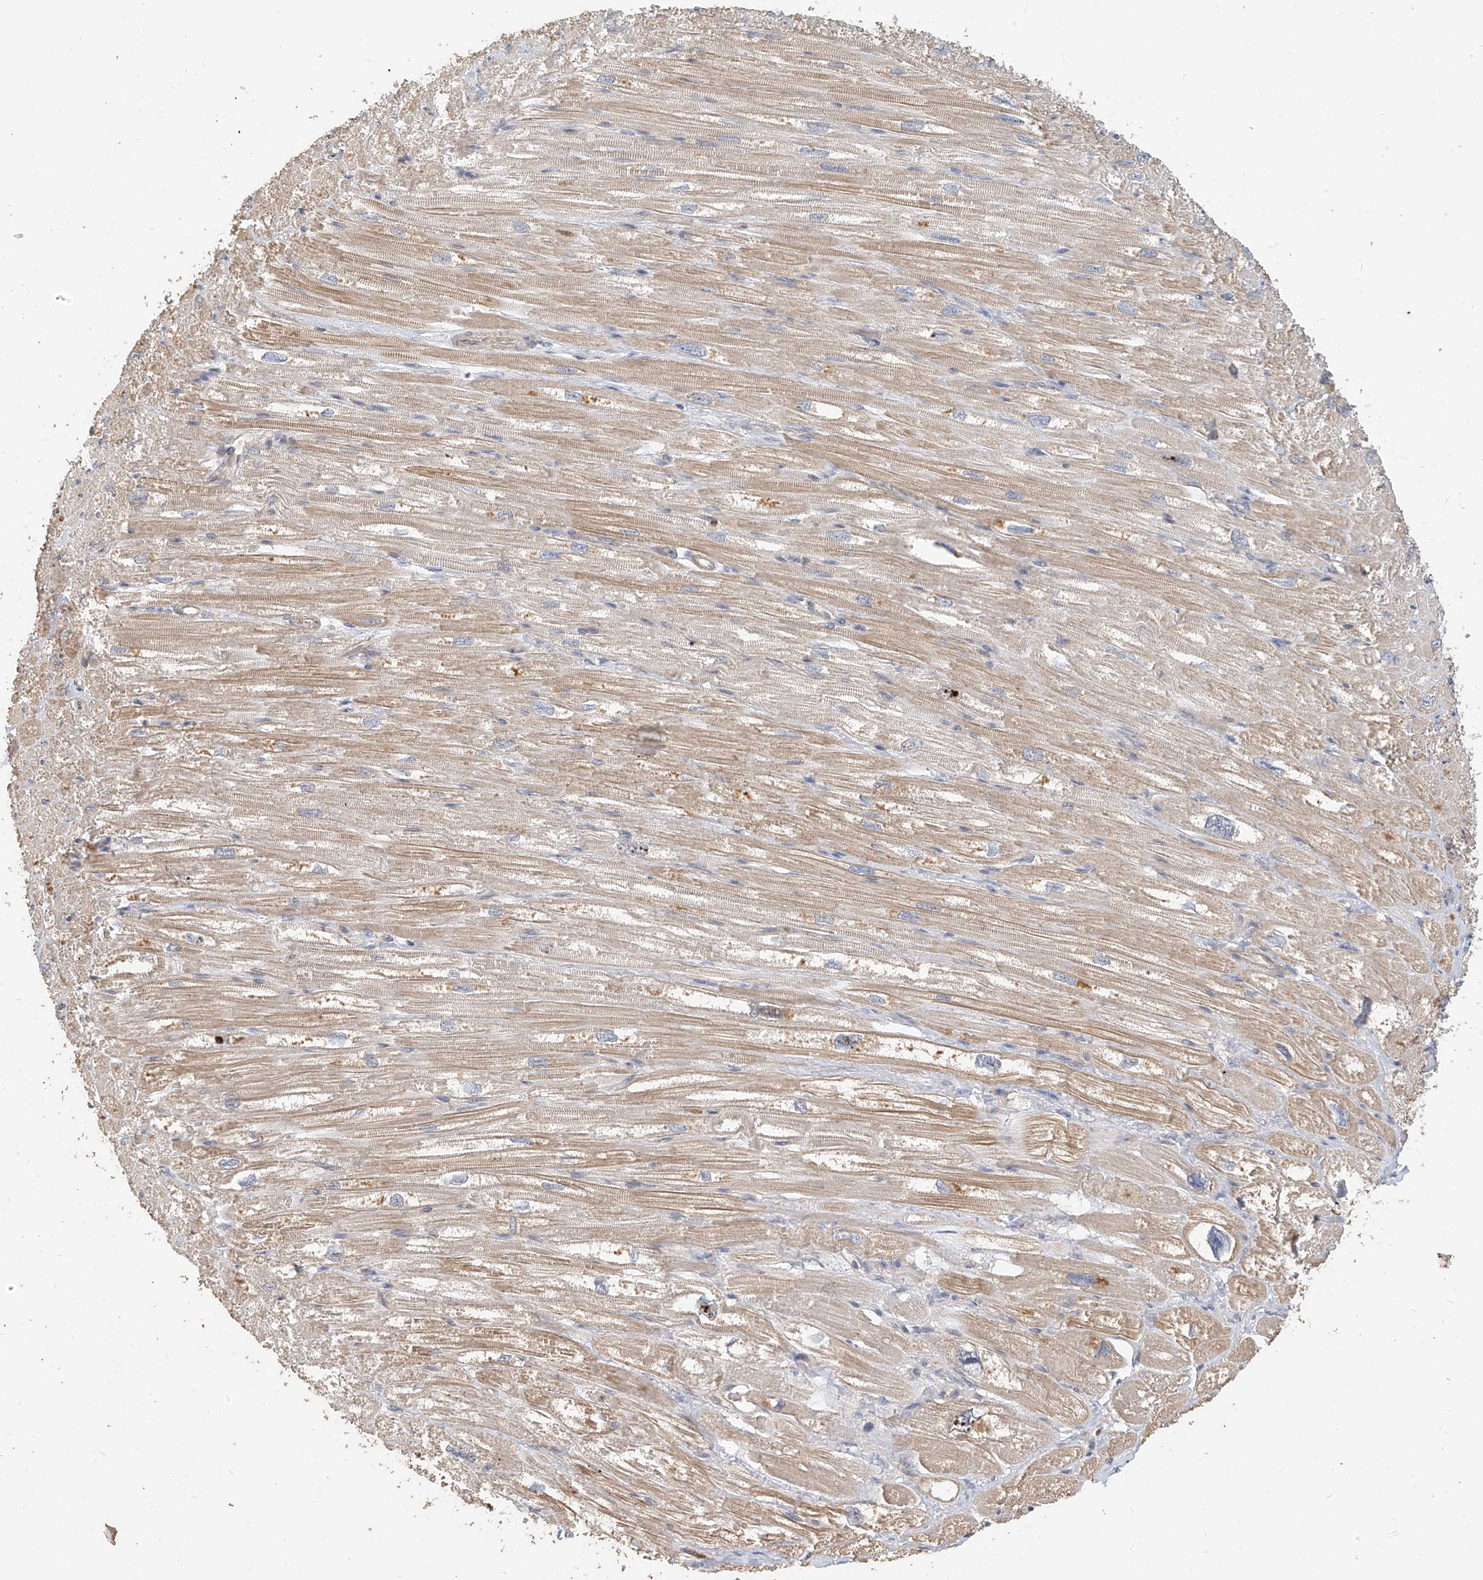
{"staining": {"intensity": "moderate", "quantity": ">75%", "location": "cytoplasmic/membranous"}, "tissue": "heart muscle", "cell_type": "Cardiomyocytes", "image_type": "normal", "snomed": [{"axis": "morphology", "description": "Normal tissue, NOS"}, {"axis": "topography", "description": "Heart"}], "caption": "This photomicrograph demonstrates immunohistochemistry (IHC) staining of unremarkable human heart muscle, with medium moderate cytoplasmic/membranous positivity in approximately >75% of cardiomyocytes.", "gene": "OFD1", "patient": {"sex": "male", "age": 50}}